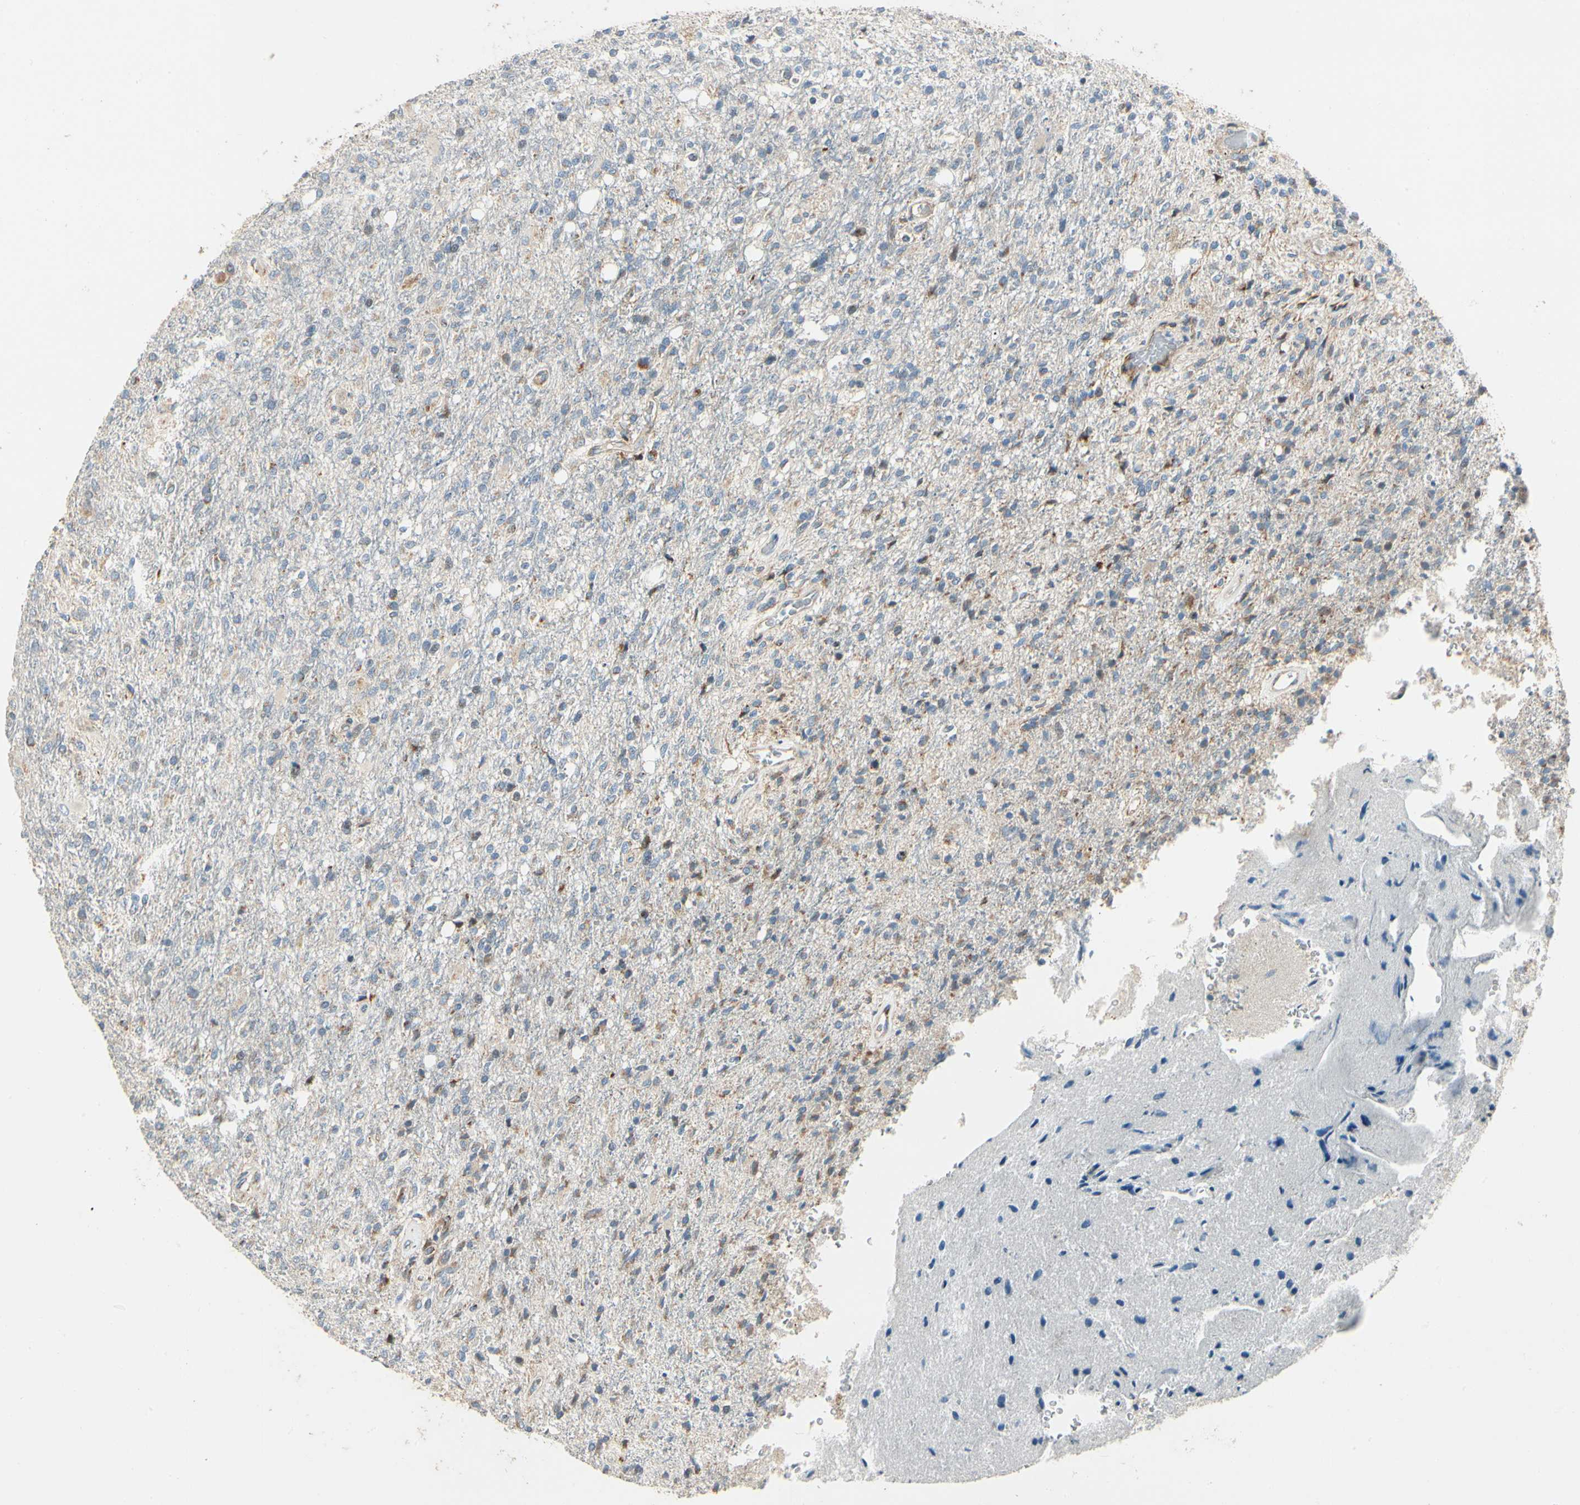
{"staining": {"intensity": "weak", "quantity": ">75%", "location": "cytoplasmic/membranous"}, "tissue": "glioma", "cell_type": "Tumor cells", "image_type": "cancer", "snomed": [{"axis": "morphology", "description": "Normal tissue, NOS"}, {"axis": "morphology", "description": "Glioma, malignant, High grade"}, {"axis": "topography", "description": "Cerebral cortex"}], "caption": "The micrograph exhibits a brown stain indicating the presence of a protein in the cytoplasmic/membranous of tumor cells in glioma. Ihc stains the protein of interest in brown and the nuclei are stained blue.", "gene": "MRPL9", "patient": {"sex": "male", "age": 77}}